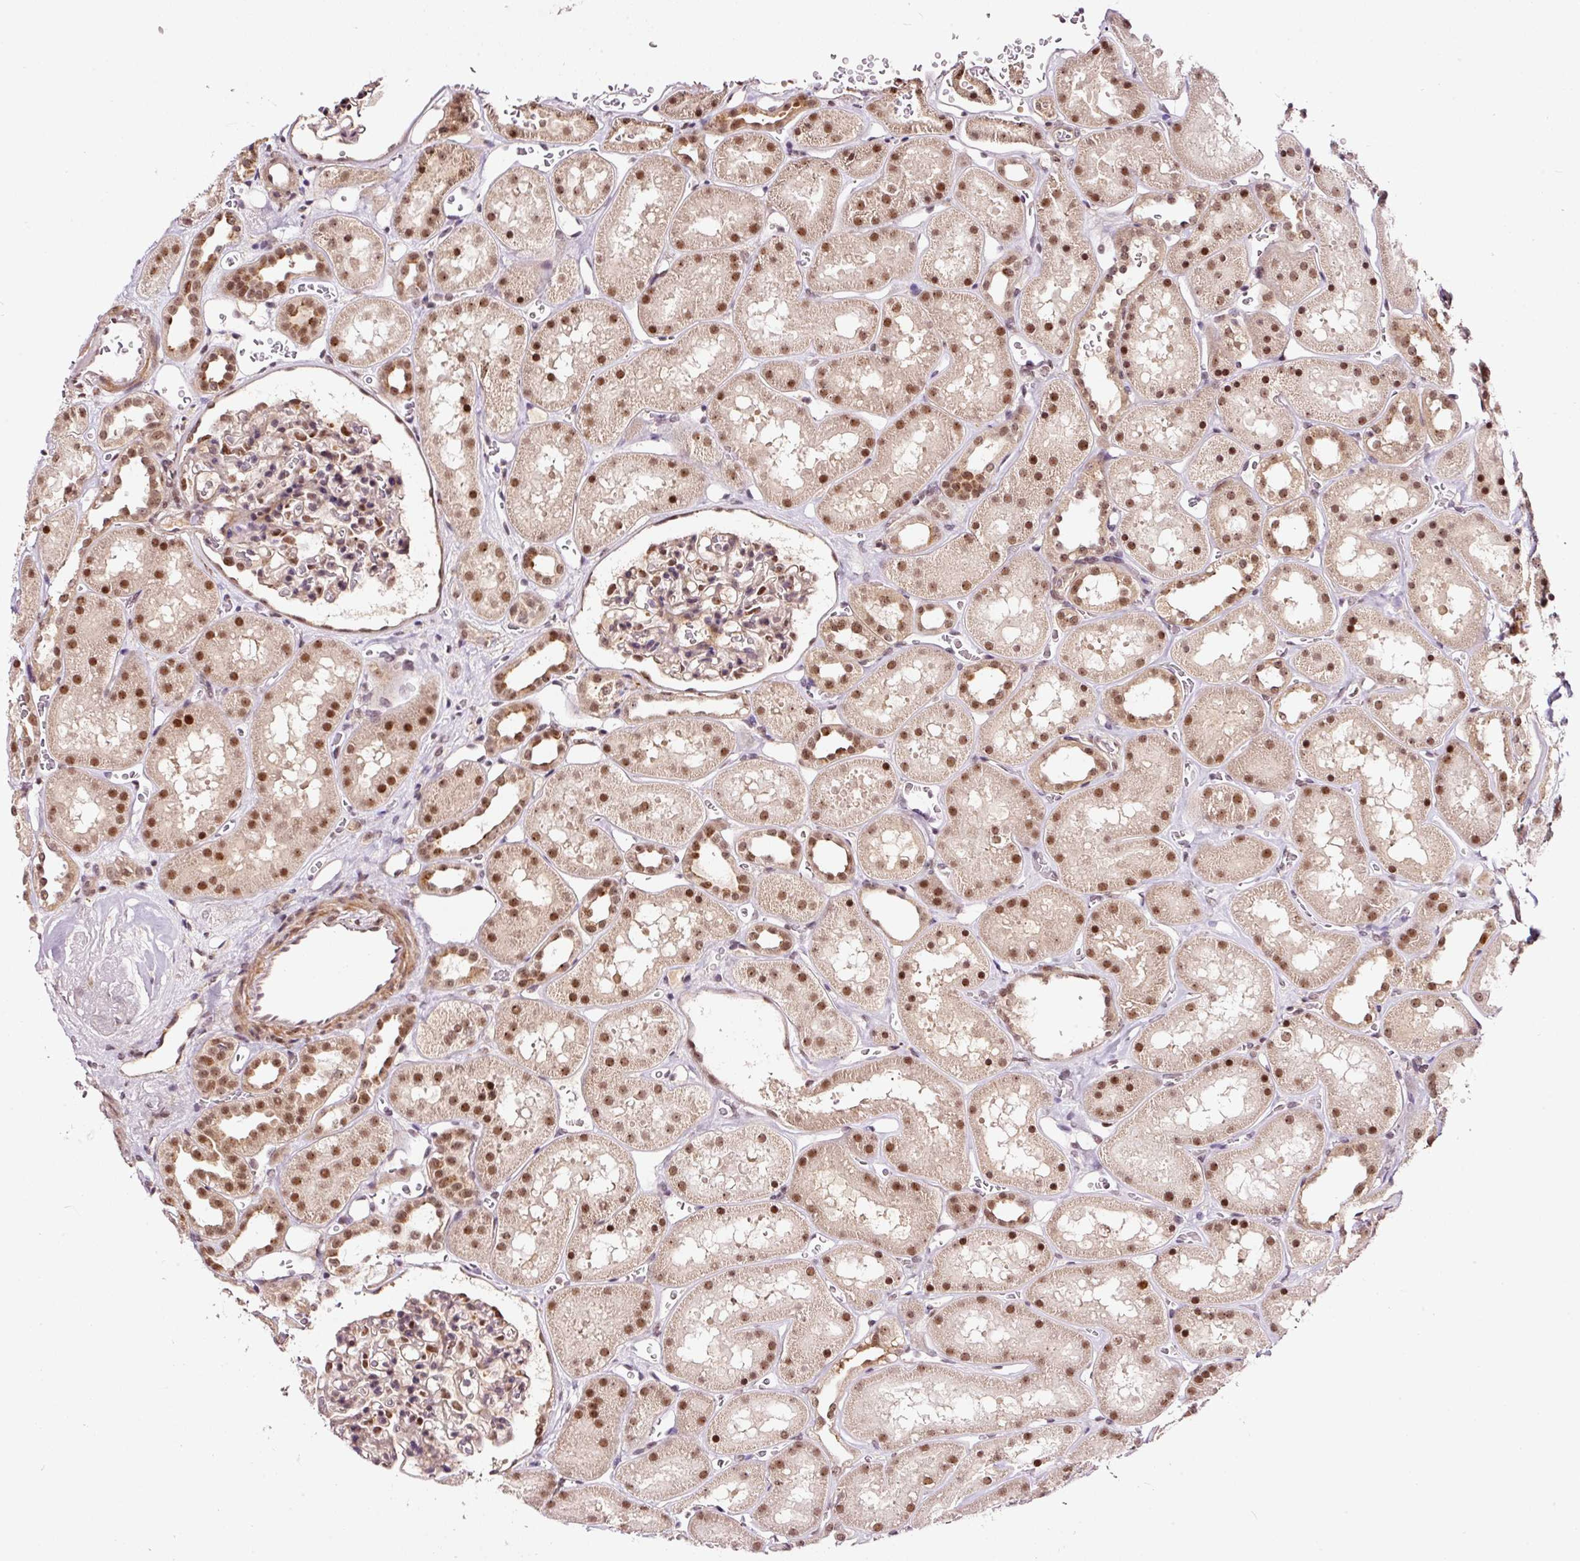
{"staining": {"intensity": "moderate", "quantity": "25%-75%", "location": "nuclear"}, "tissue": "kidney", "cell_type": "Cells in glomeruli", "image_type": "normal", "snomed": [{"axis": "morphology", "description": "Normal tissue, NOS"}, {"axis": "topography", "description": "Kidney"}], "caption": "Immunohistochemical staining of normal kidney displays medium levels of moderate nuclear positivity in approximately 25%-75% of cells in glomeruli.", "gene": "RFC4", "patient": {"sex": "female", "age": 41}}